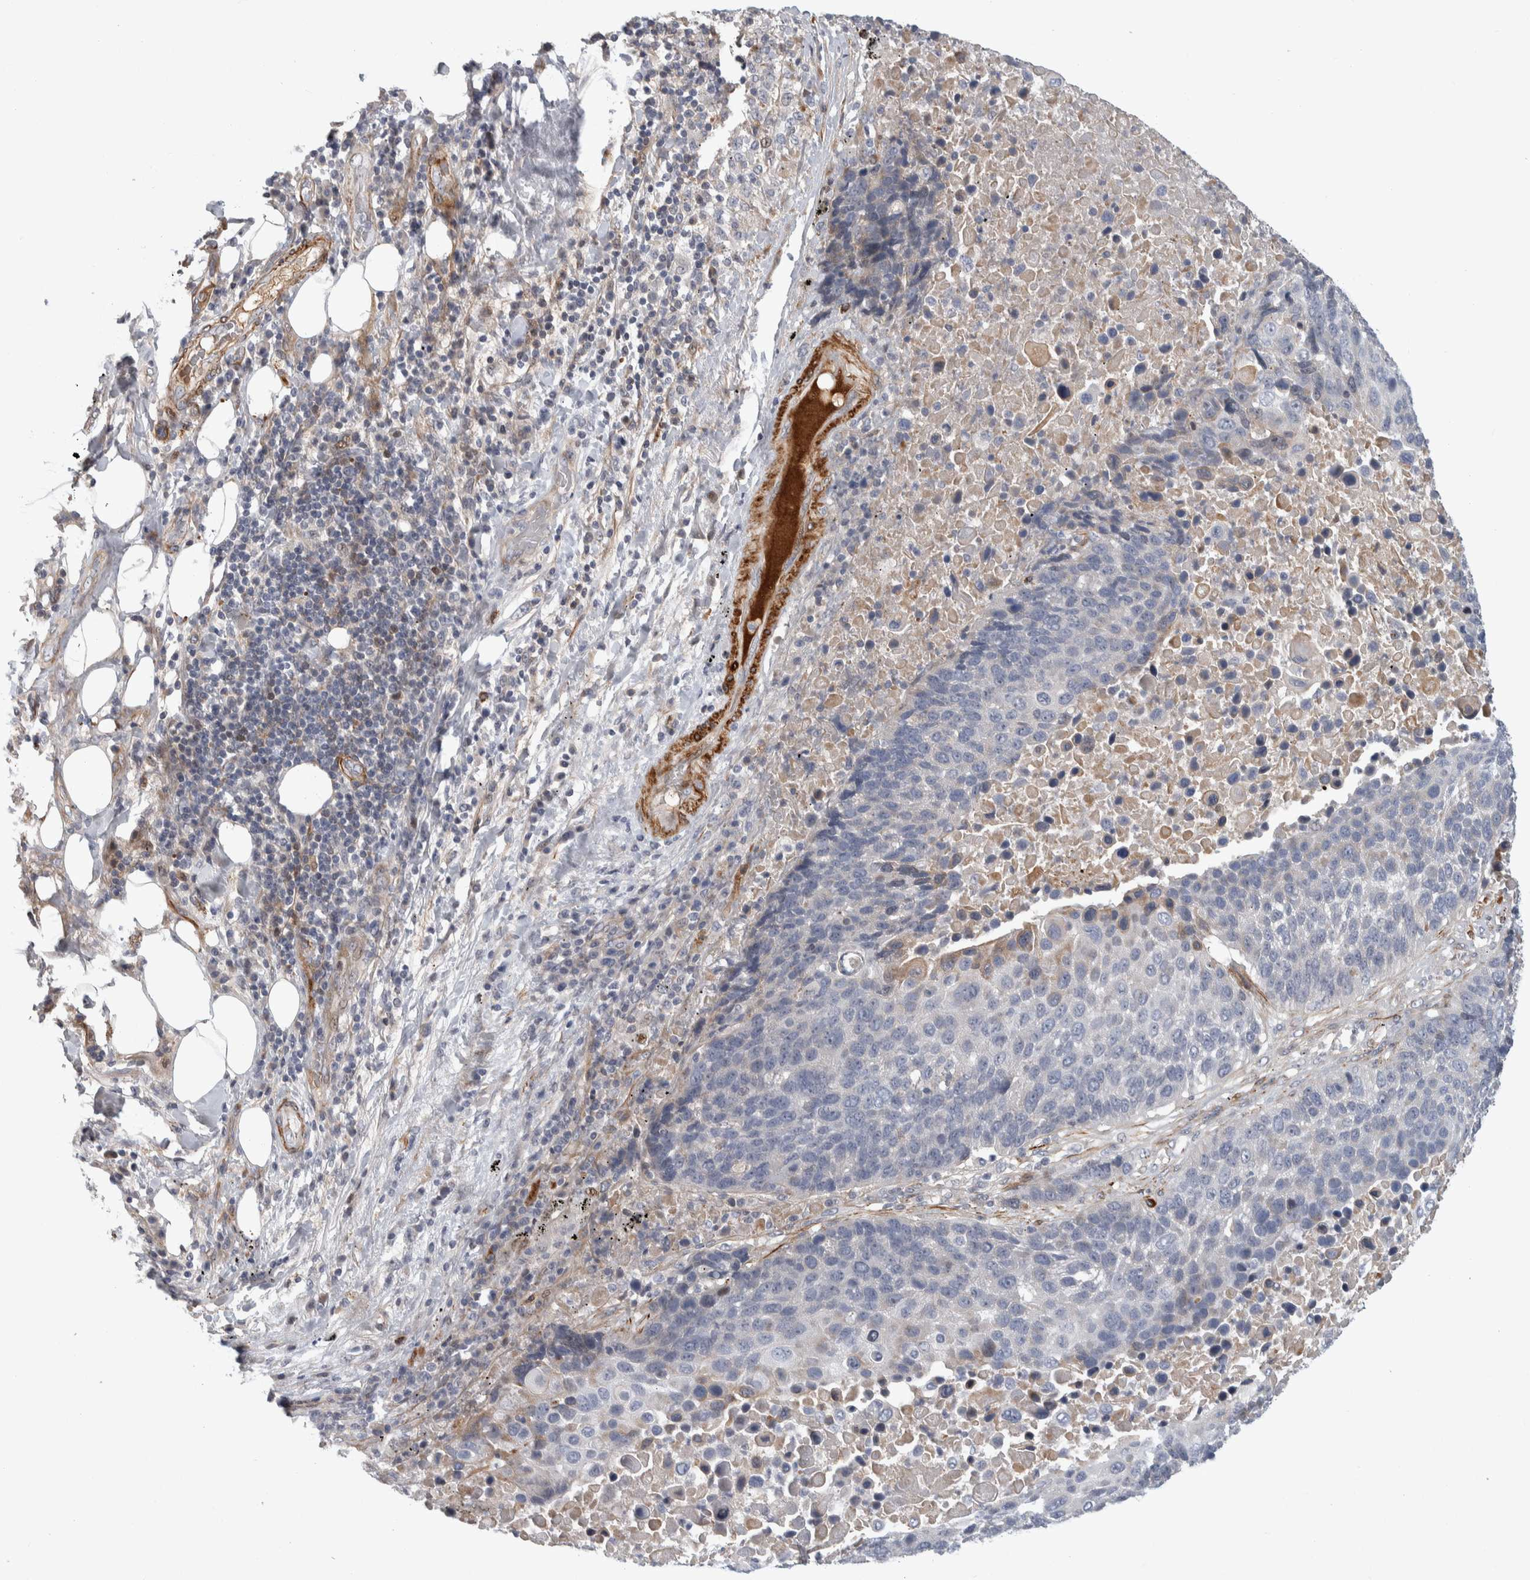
{"staining": {"intensity": "negative", "quantity": "none", "location": "none"}, "tissue": "lung cancer", "cell_type": "Tumor cells", "image_type": "cancer", "snomed": [{"axis": "morphology", "description": "Squamous cell carcinoma, NOS"}, {"axis": "topography", "description": "Lung"}], "caption": "Histopathology image shows no protein positivity in tumor cells of lung cancer (squamous cell carcinoma) tissue.", "gene": "PSMG3", "patient": {"sex": "male", "age": 66}}